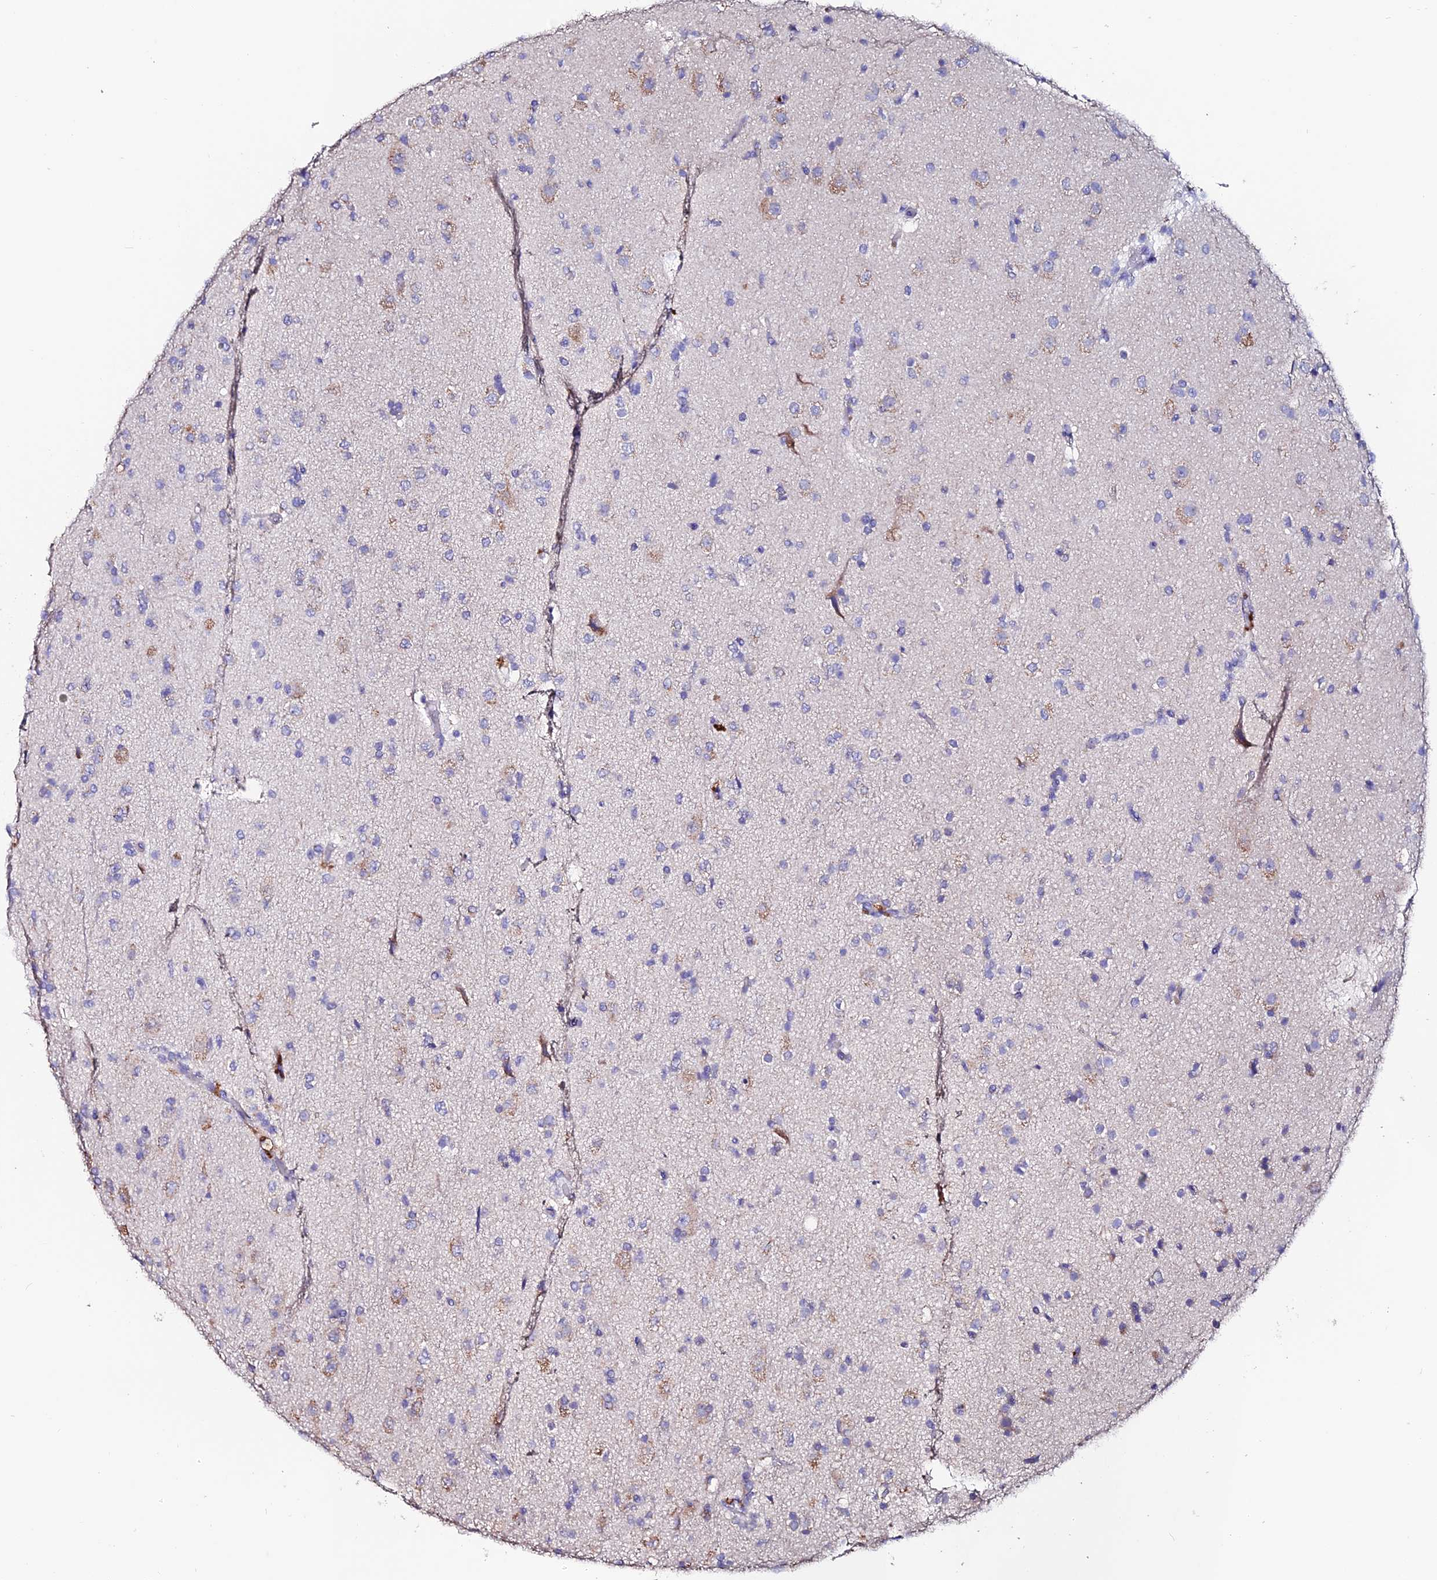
{"staining": {"intensity": "negative", "quantity": "none", "location": "none"}, "tissue": "glioma", "cell_type": "Tumor cells", "image_type": "cancer", "snomed": [{"axis": "morphology", "description": "Glioma, malignant, Low grade"}, {"axis": "topography", "description": "Brain"}], "caption": "Protein analysis of low-grade glioma (malignant) demonstrates no significant staining in tumor cells.", "gene": "ESM1", "patient": {"sex": "male", "age": 65}}